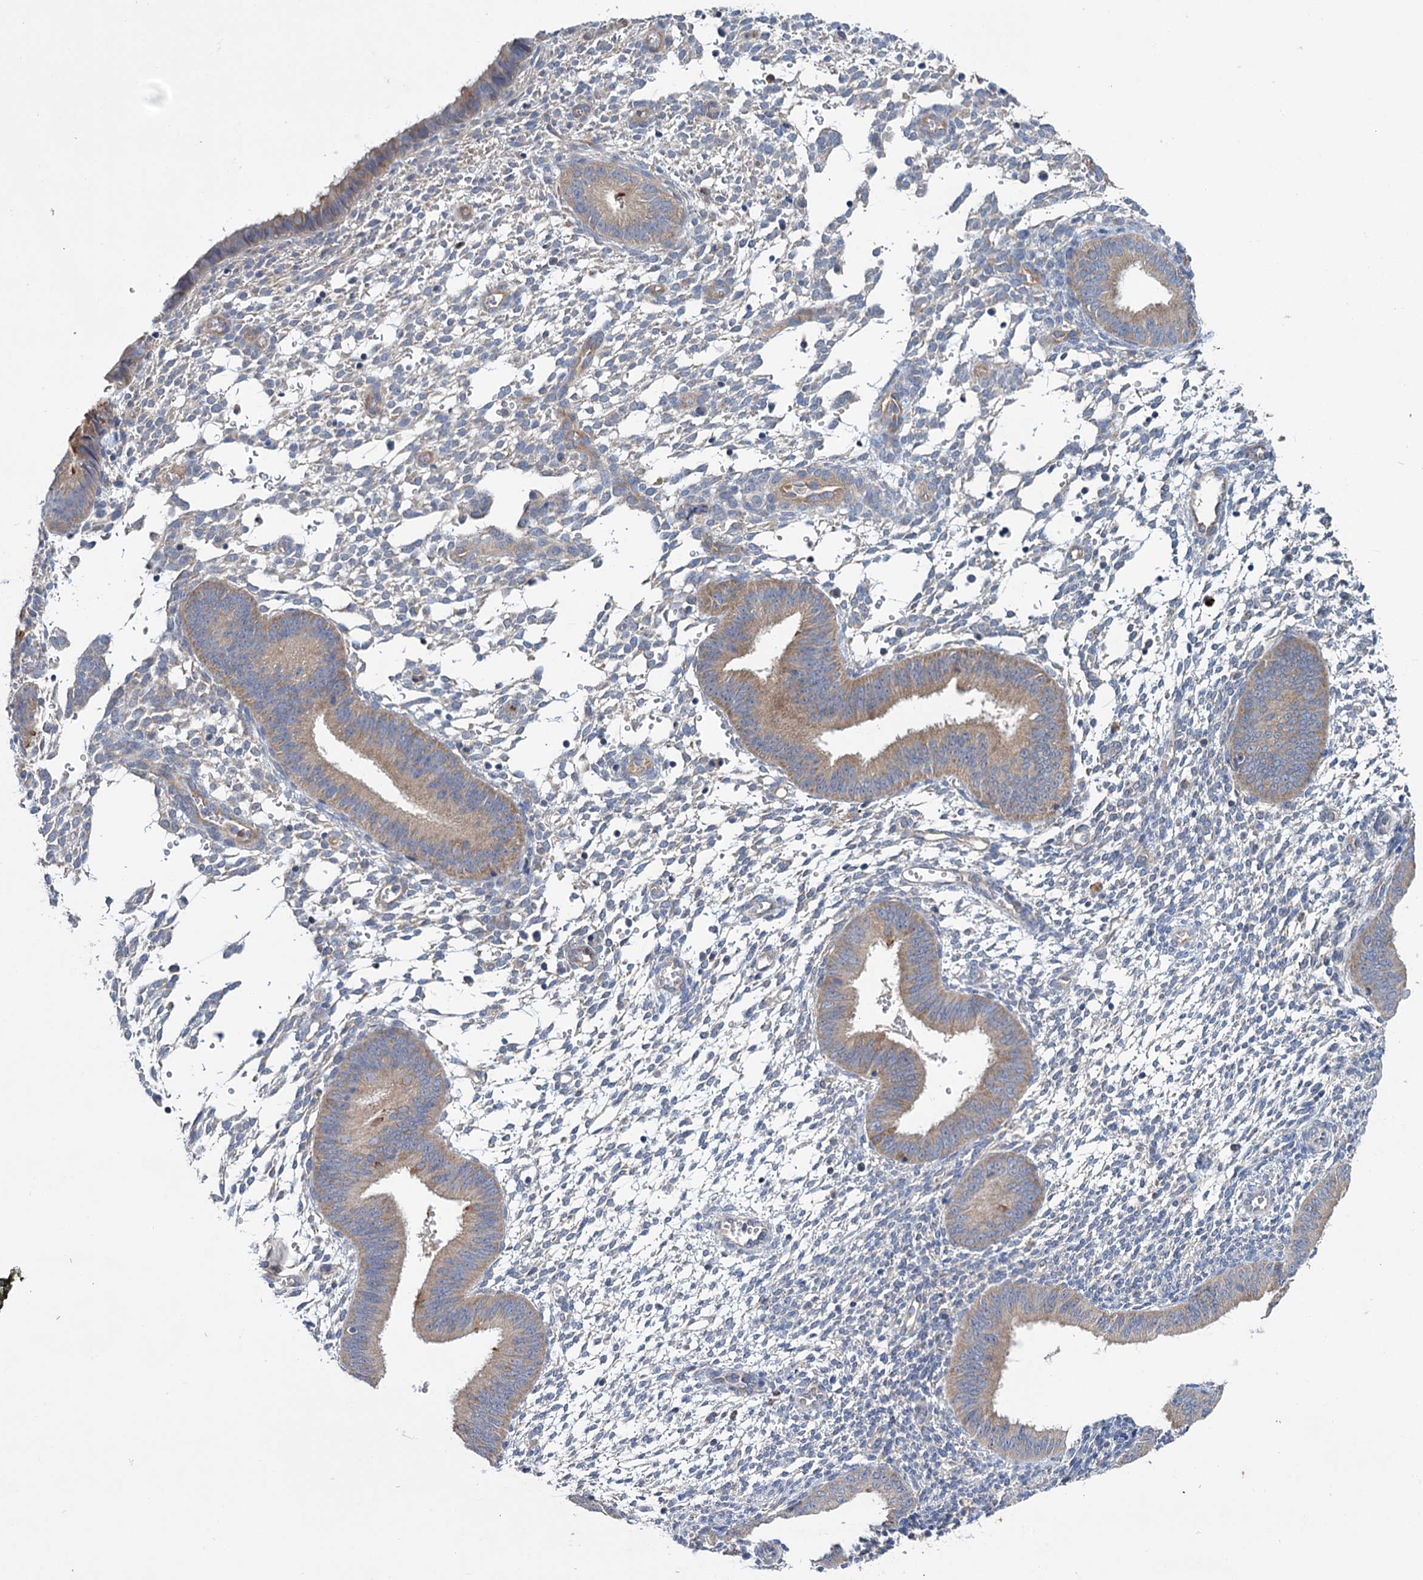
{"staining": {"intensity": "negative", "quantity": "none", "location": "none"}, "tissue": "endometrium", "cell_type": "Cells in endometrial stroma", "image_type": "normal", "snomed": [{"axis": "morphology", "description": "Normal tissue, NOS"}, {"axis": "topography", "description": "Uterus"}, {"axis": "topography", "description": "Endometrium"}], "caption": "This is a micrograph of immunohistochemistry (IHC) staining of unremarkable endometrium, which shows no expression in cells in endometrial stroma.", "gene": "DYNC2H1", "patient": {"sex": "female", "age": 48}}